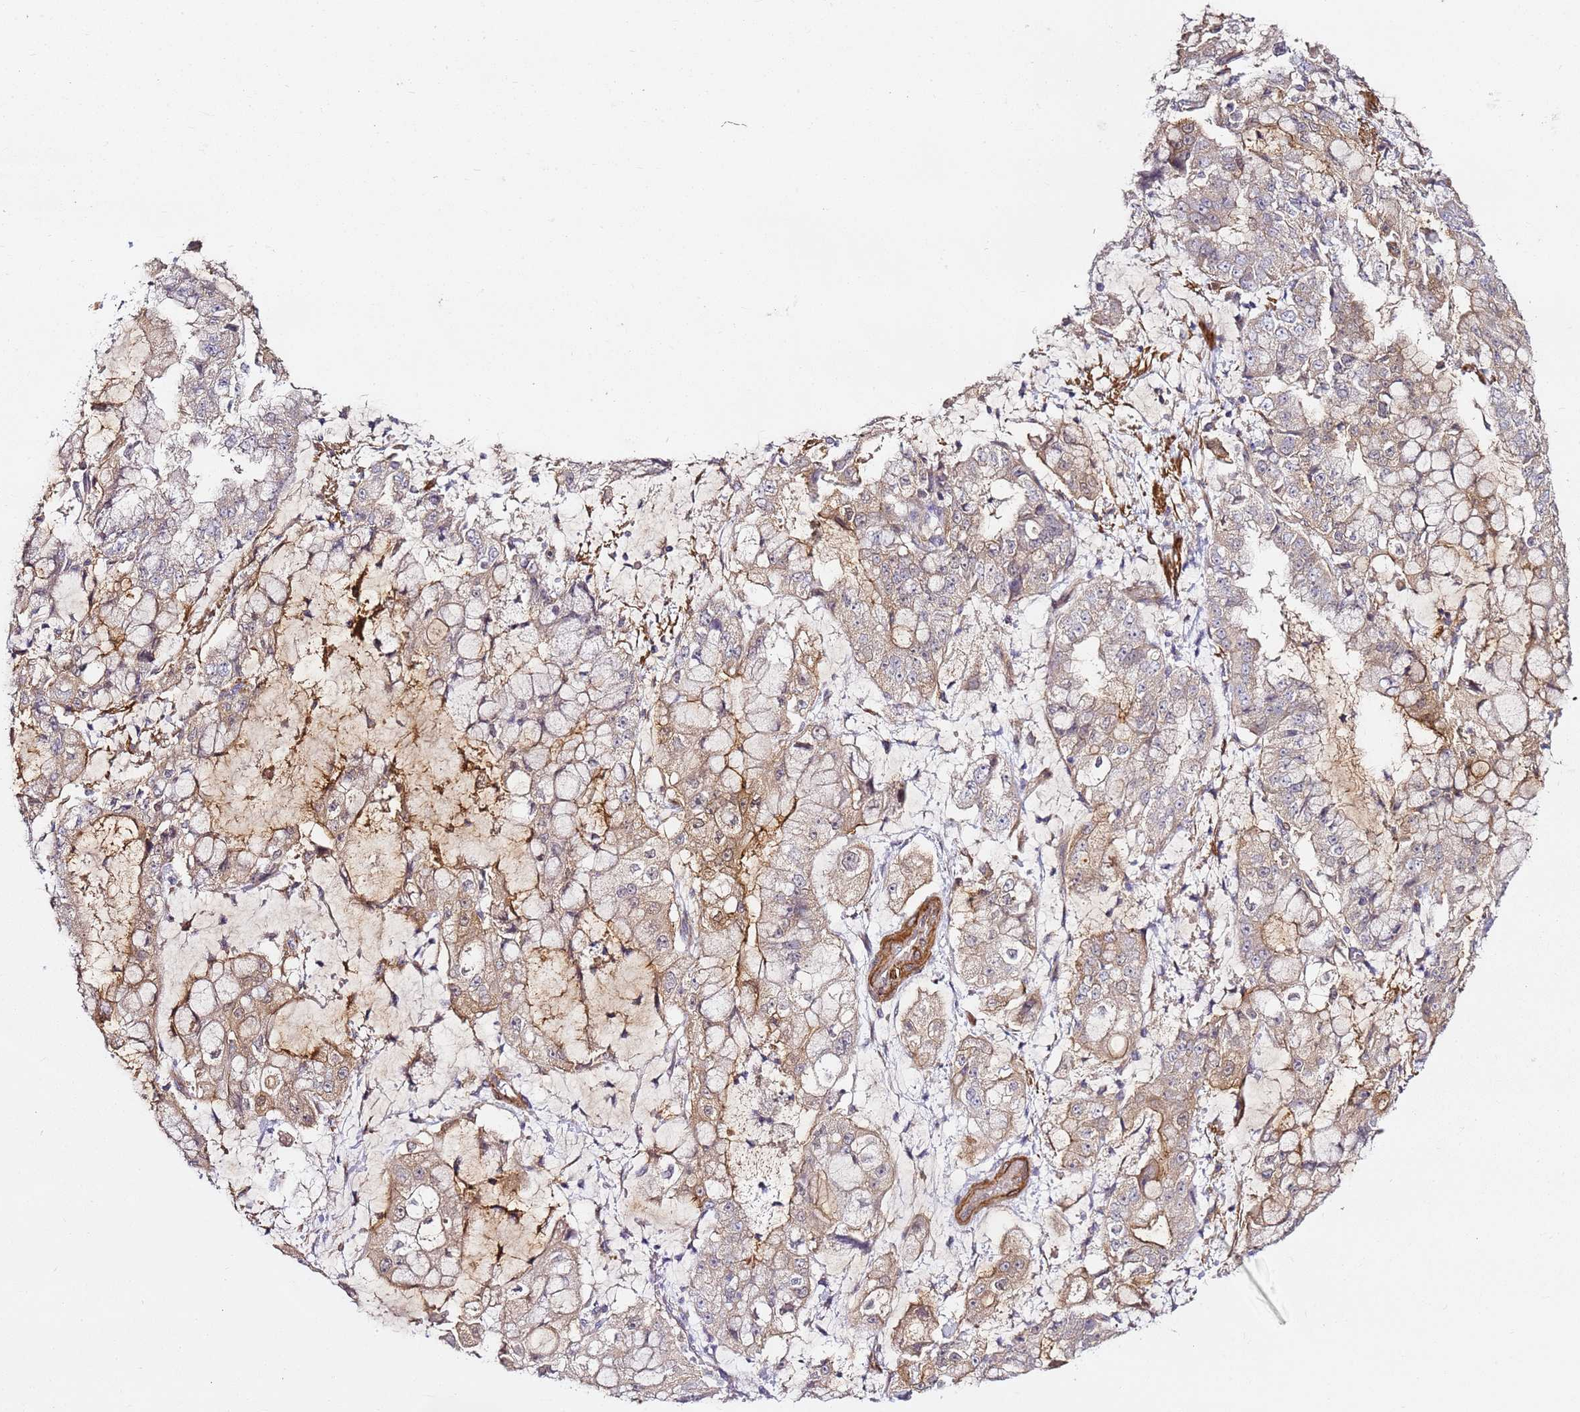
{"staining": {"intensity": "weak", "quantity": "25%-75%", "location": "cytoplasmic/membranous"}, "tissue": "stomach cancer", "cell_type": "Tumor cells", "image_type": "cancer", "snomed": [{"axis": "morphology", "description": "Adenocarcinoma, NOS"}, {"axis": "topography", "description": "Stomach"}], "caption": "Immunohistochemistry (IHC) photomicrograph of neoplastic tissue: adenocarcinoma (stomach) stained using immunohistochemistry exhibits low levels of weak protein expression localized specifically in the cytoplasmic/membranous of tumor cells, appearing as a cytoplasmic/membranous brown color.", "gene": "EPS8L1", "patient": {"sex": "male", "age": 76}}